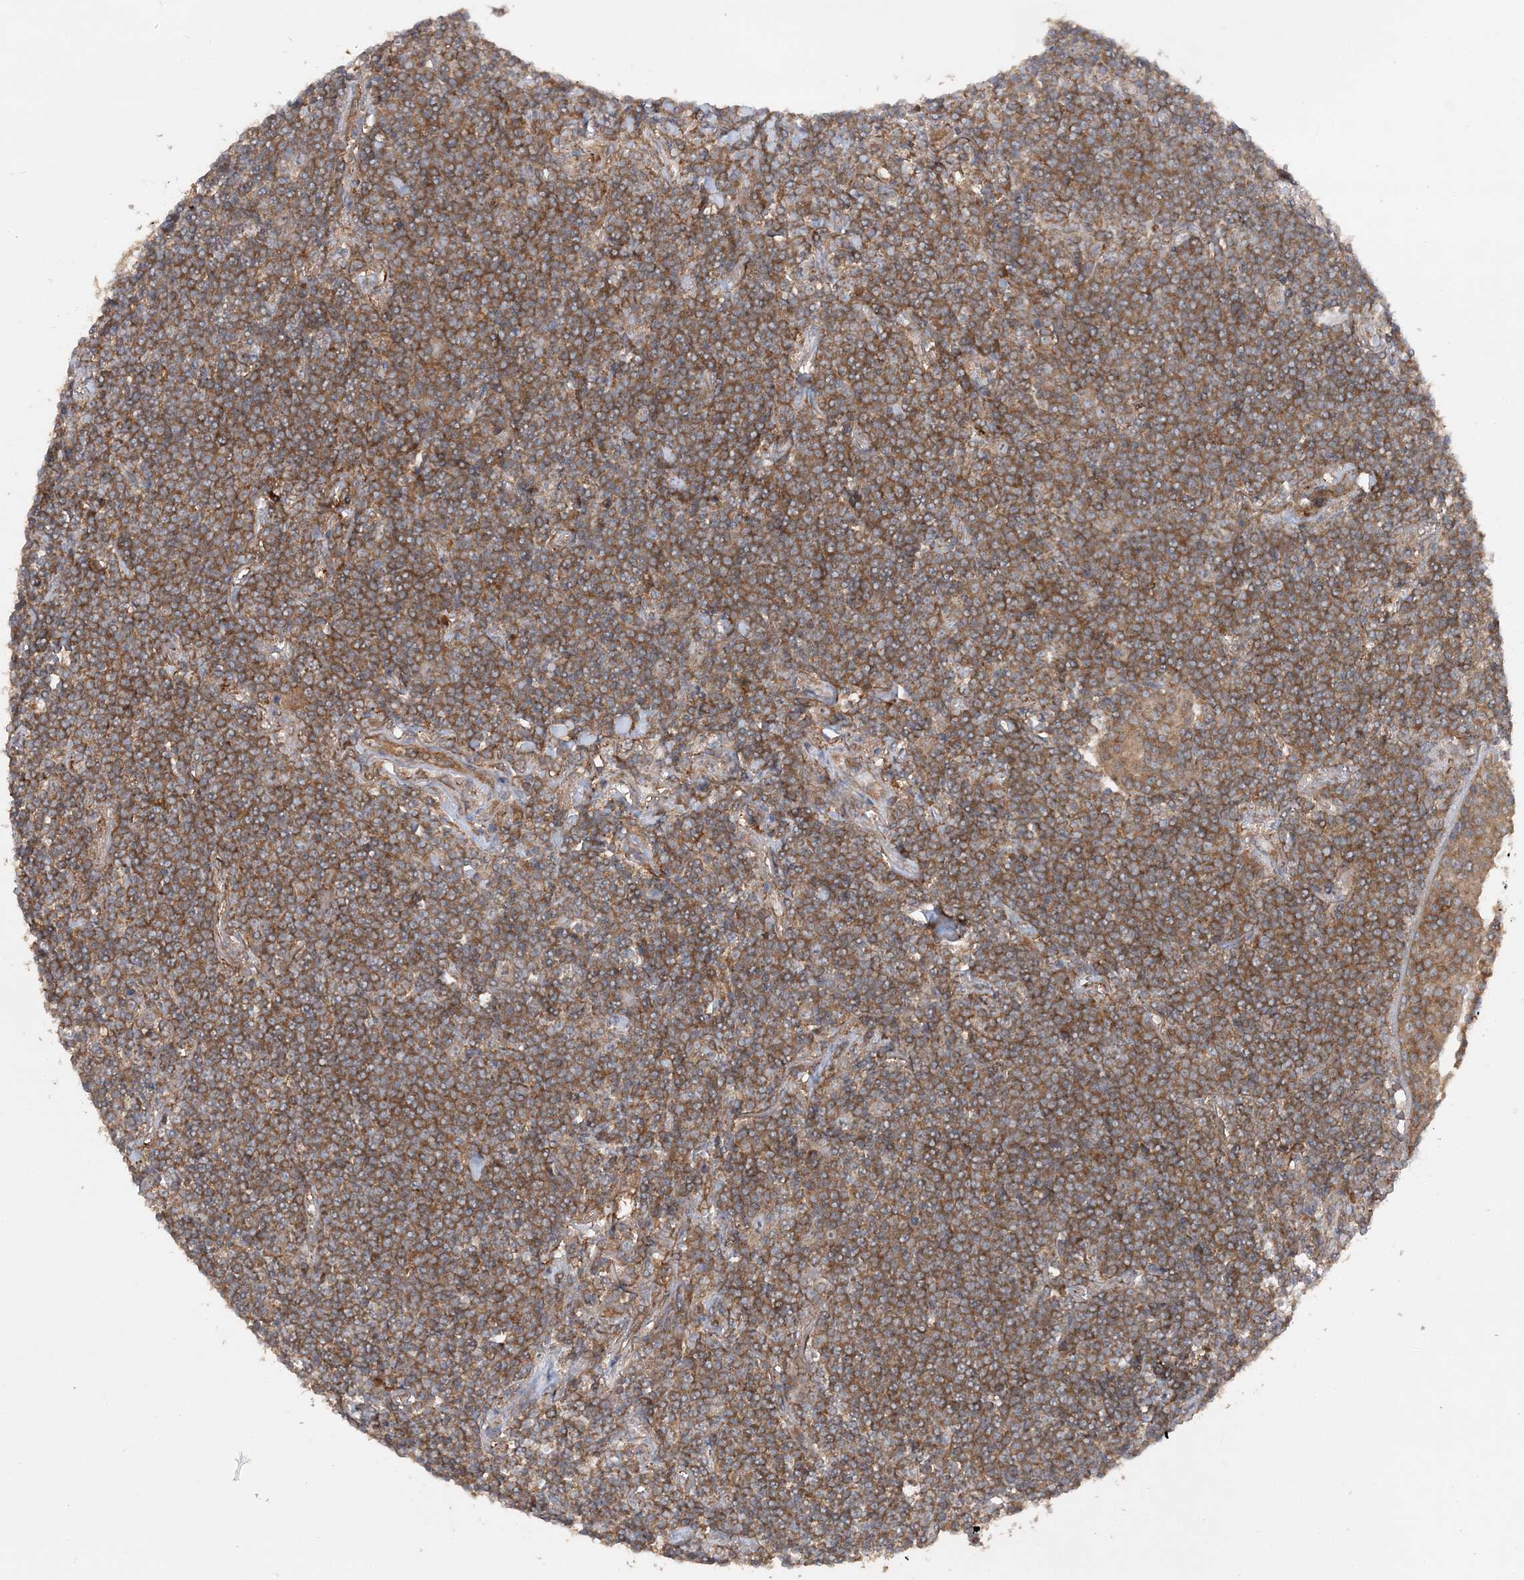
{"staining": {"intensity": "moderate", "quantity": ">75%", "location": "cytoplasmic/membranous"}, "tissue": "lymphoma", "cell_type": "Tumor cells", "image_type": "cancer", "snomed": [{"axis": "morphology", "description": "Malignant lymphoma, non-Hodgkin's type, Low grade"}, {"axis": "topography", "description": "Lung"}], "caption": "Immunohistochemical staining of human low-grade malignant lymphoma, non-Hodgkin's type shows moderate cytoplasmic/membranous protein expression in approximately >75% of tumor cells.", "gene": "ACAP2", "patient": {"sex": "female", "age": 71}}